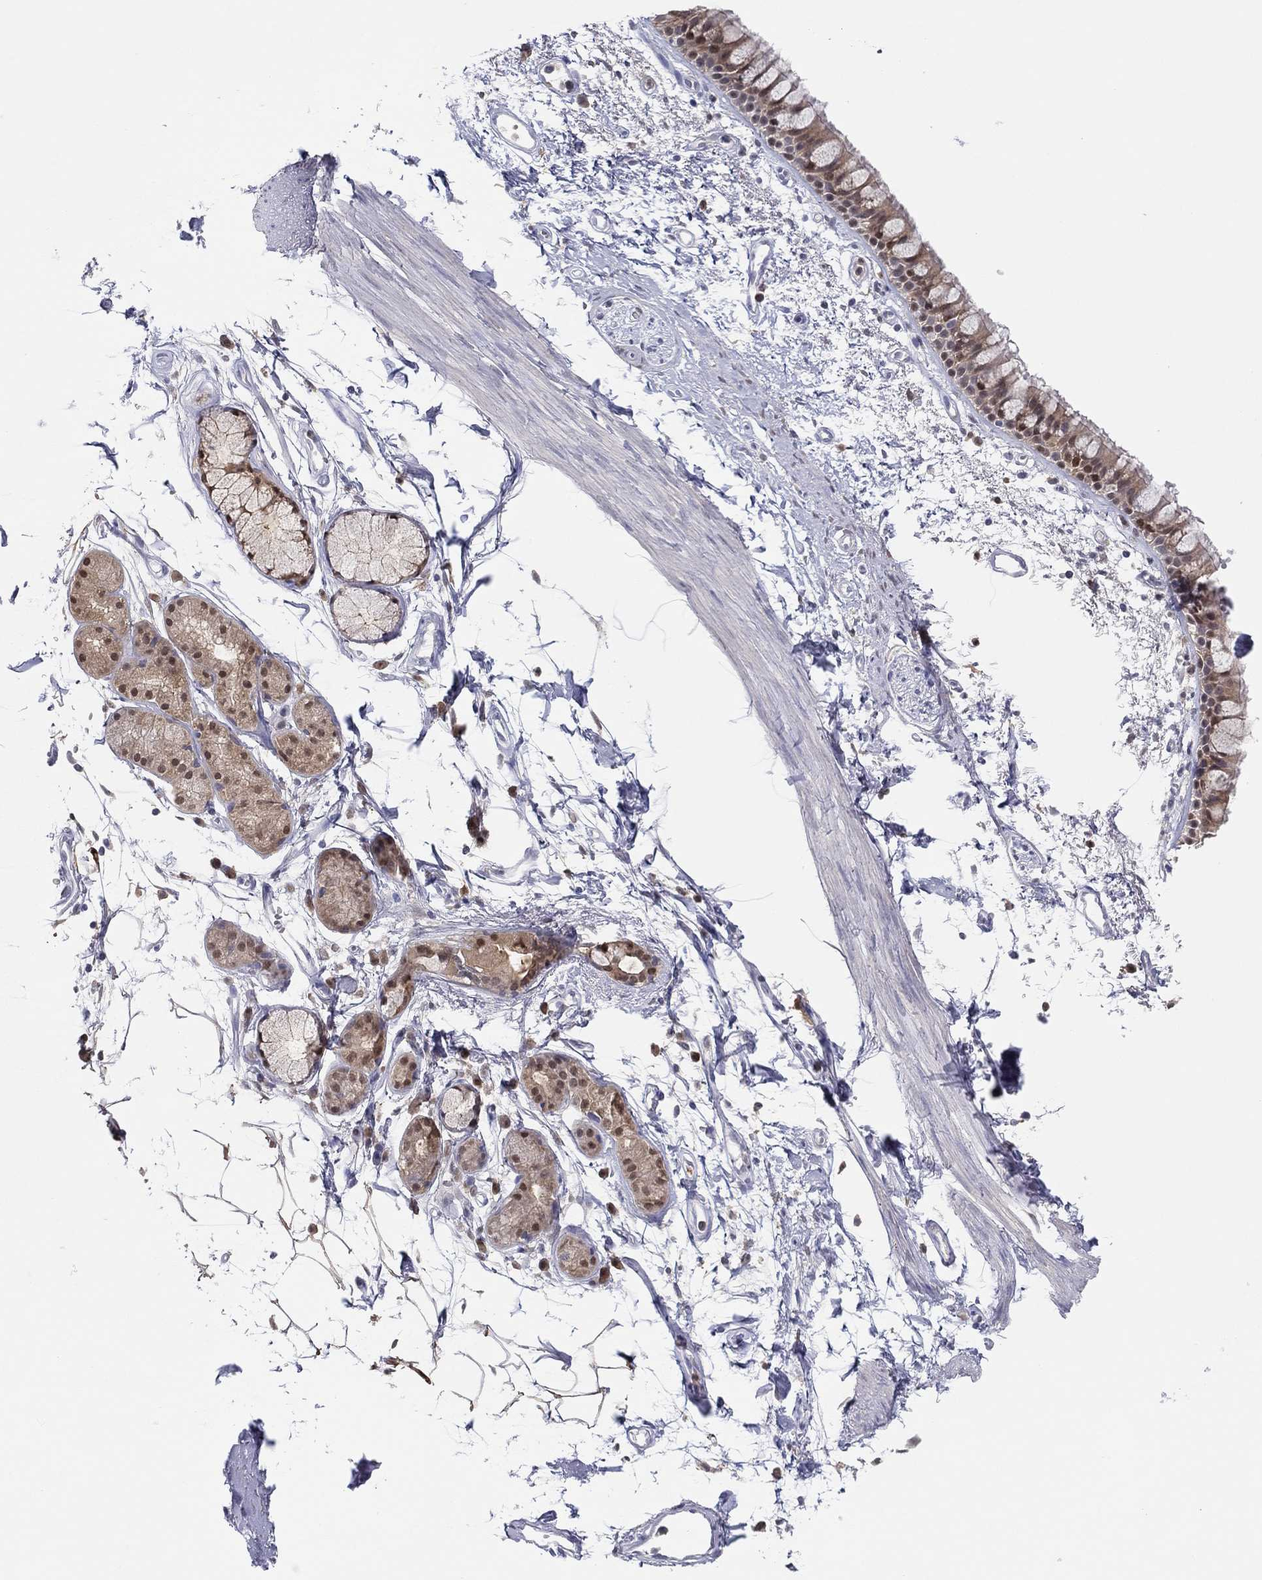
{"staining": {"intensity": "moderate", "quantity": "25%-75%", "location": "cytoplasmic/membranous,nuclear"}, "tissue": "bronchus", "cell_type": "Respiratory epithelial cells", "image_type": "normal", "snomed": [{"axis": "morphology", "description": "Normal tissue, NOS"}, {"axis": "topography", "description": "Cartilage tissue"}, {"axis": "topography", "description": "Bronchus"}], "caption": "Brown immunohistochemical staining in normal bronchus reveals moderate cytoplasmic/membranous,nuclear expression in about 25%-75% of respiratory epithelial cells.", "gene": "PDXK", "patient": {"sex": "male", "age": 66}}